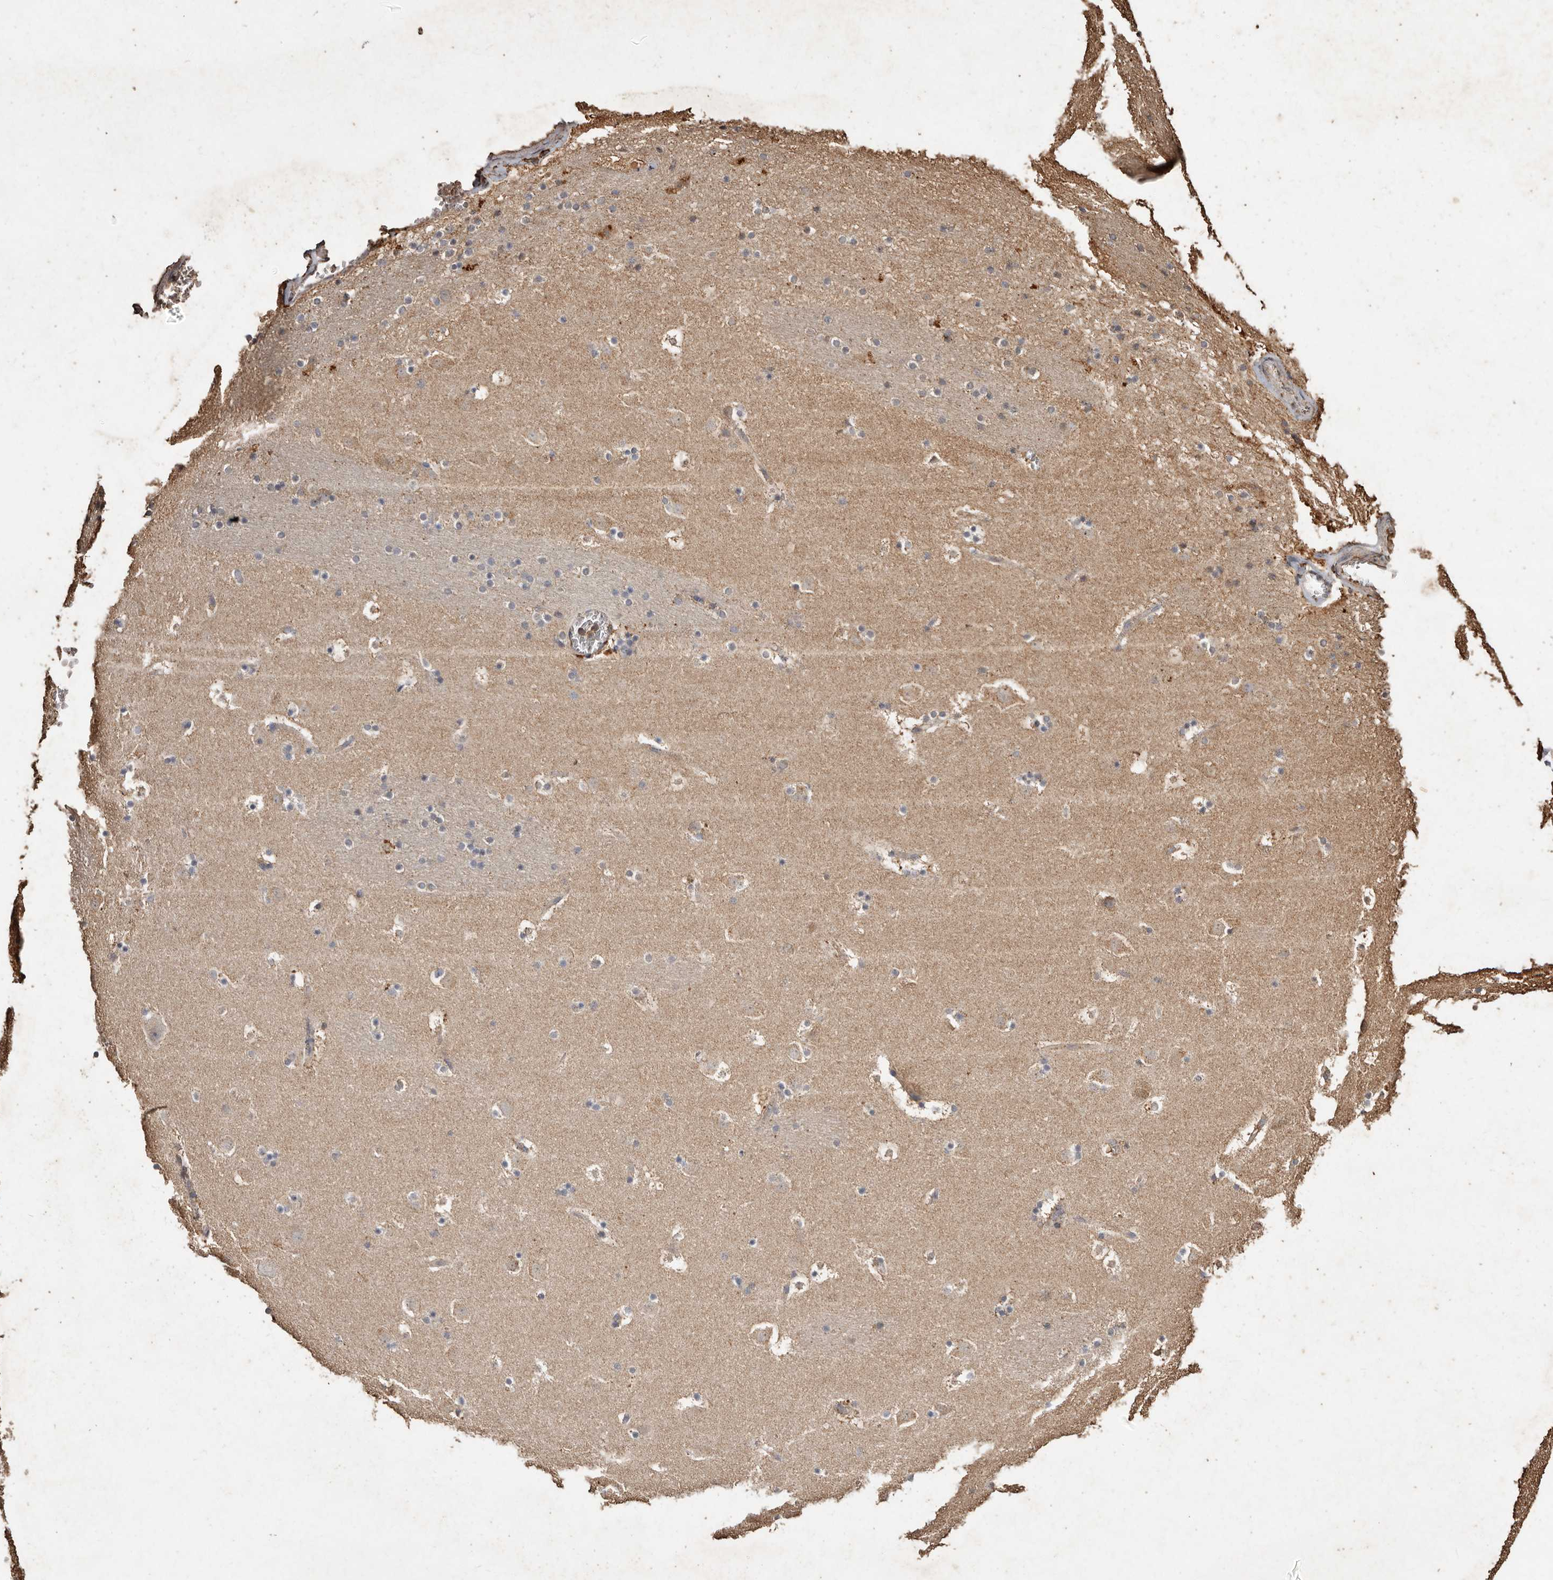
{"staining": {"intensity": "moderate", "quantity": "<25%", "location": "cytoplasmic/membranous"}, "tissue": "caudate", "cell_type": "Glial cells", "image_type": "normal", "snomed": [{"axis": "morphology", "description": "Normal tissue, NOS"}, {"axis": "topography", "description": "Lateral ventricle wall"}], "caption": "Immunohistochemical staining of normal caudate demonstrates moderate cytoplasmic/membranous protein expression in about <25% of glial cells.", "gene": "FARS2", "patient": {"sex": "male", "age": 45}}